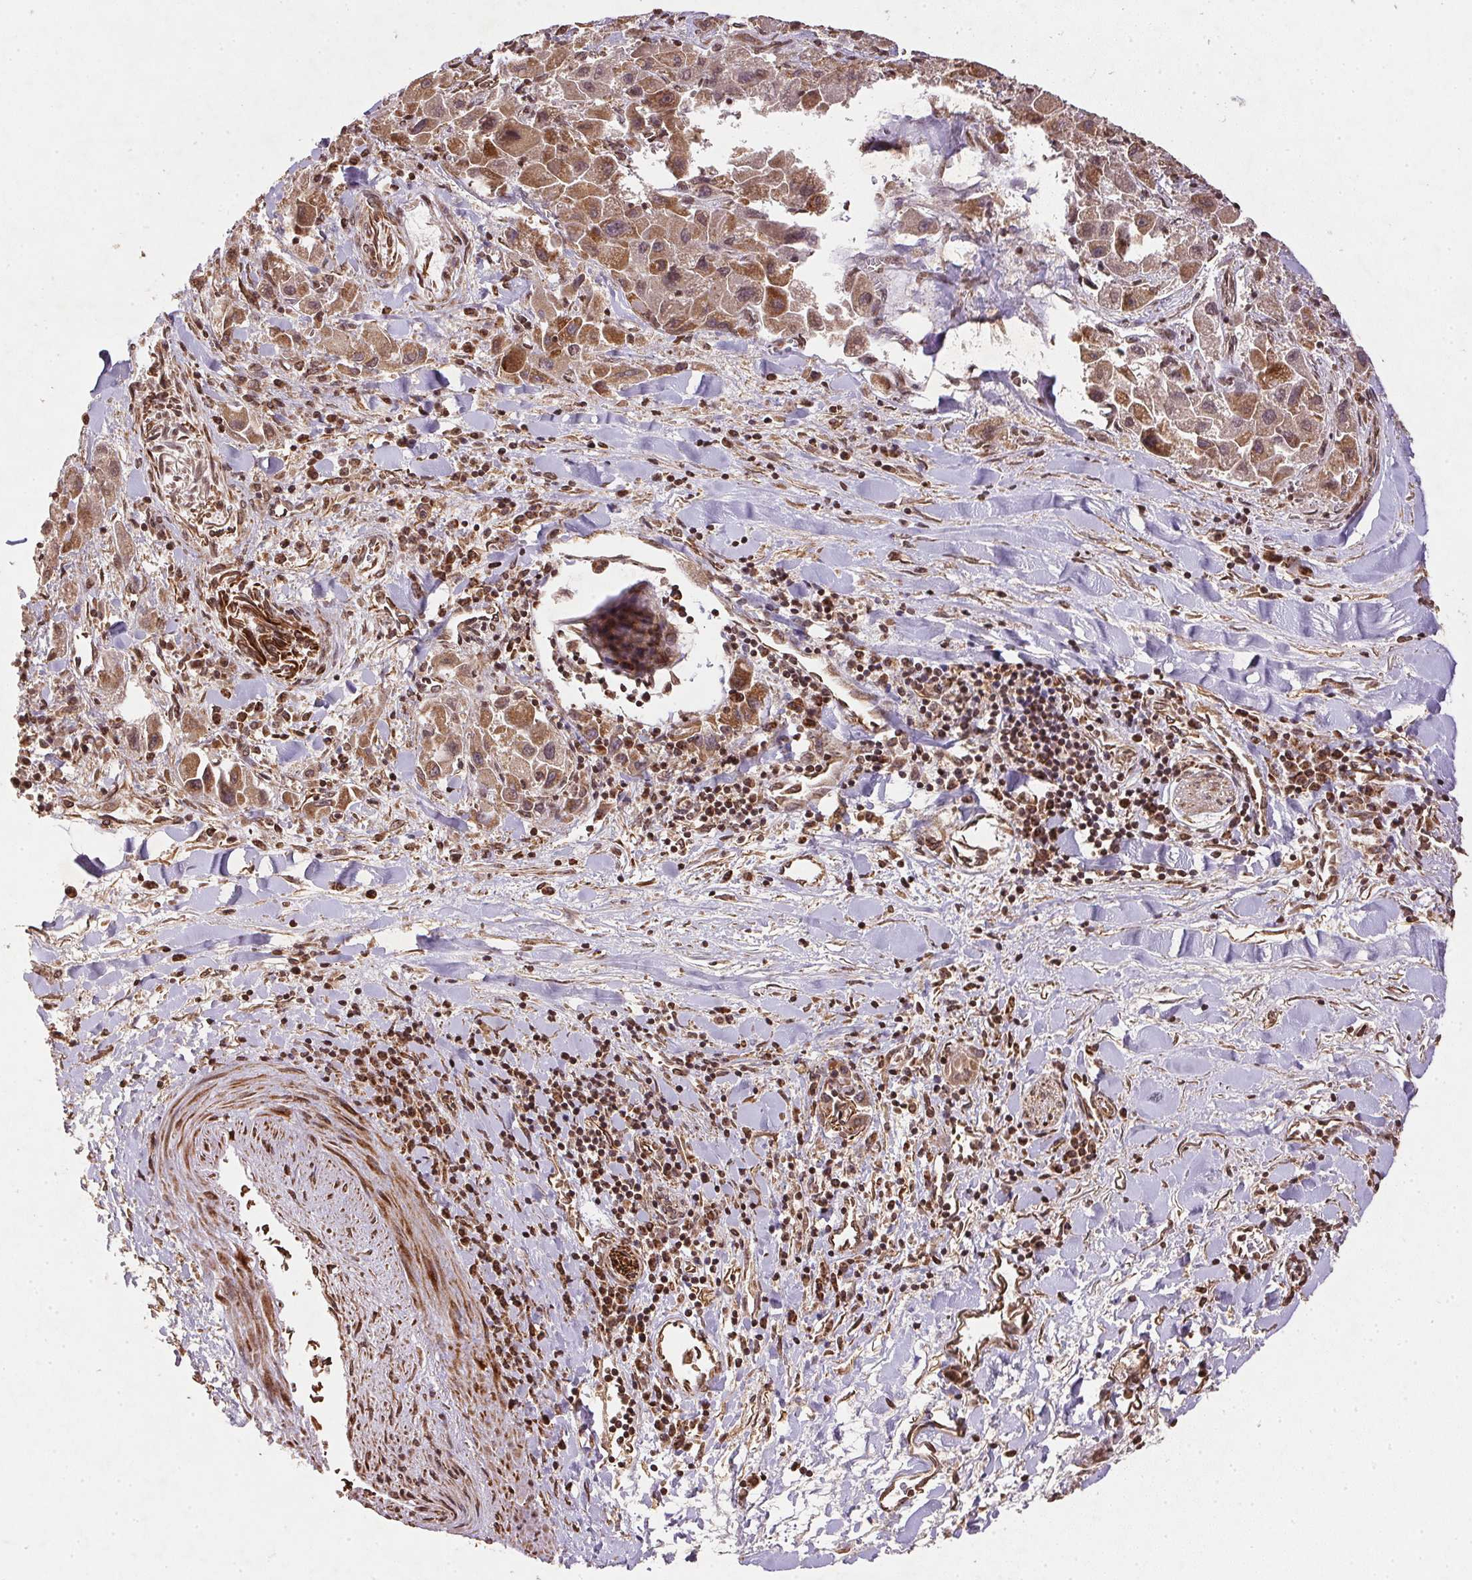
{"staining": {"intensity": "moderate", "quantity": ">75%", "location": "cytoplasmic/membranous"}, "tissue": "liver cancer", "cell_type": "Tumor cells", "image_type": "cancer", "snomed": [{"axis": "morphology", "description": "Carcinoma, Hepatocellular, NOS"}, {"axis": "topography", "description": "Liver"}], "caption": "Protein staining of liver cancer (hepatocellular carcinoma) tissue reveals moderate cytoplasmic/membranous positivity in about >75% of tumor cells.", "gene": "SPRED2", "patient": {"sex": "male", "age": 24}}